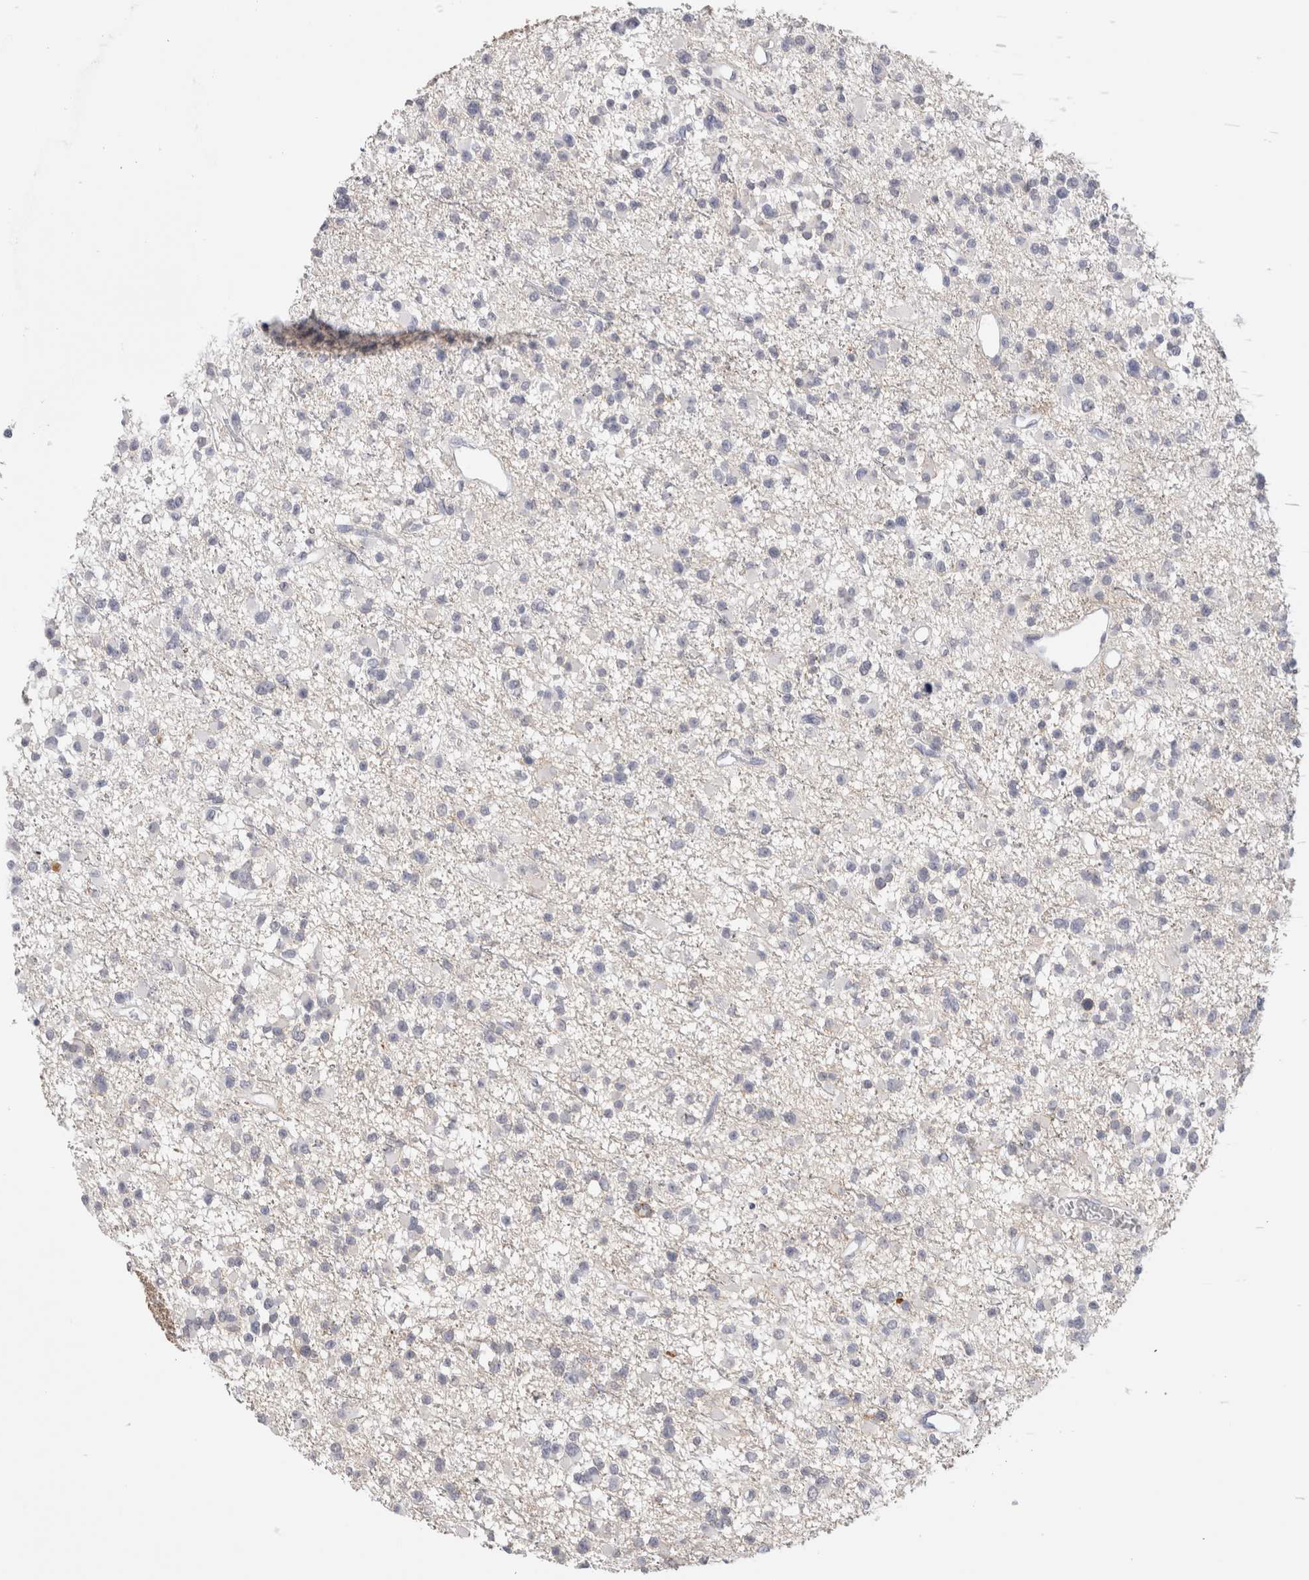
{"staining": {"intensity": "negative", "quantity": "none", "location": "none"}, "tissue": "glioma", "cell_type": "Tumor cells", "image_type": "cancer", "snomed": [{"axis": "morphology", "description": "Glioma, malignant, Low grade"}, {"axis": "topography", "description": "Brain"}], "caption": "Immunohistochemical staining of human malignant glioma (low-grade) displays no significant staining in tumor cells.", "gene": "CADM3", "patient": {"sex": "female", "age": 22}}